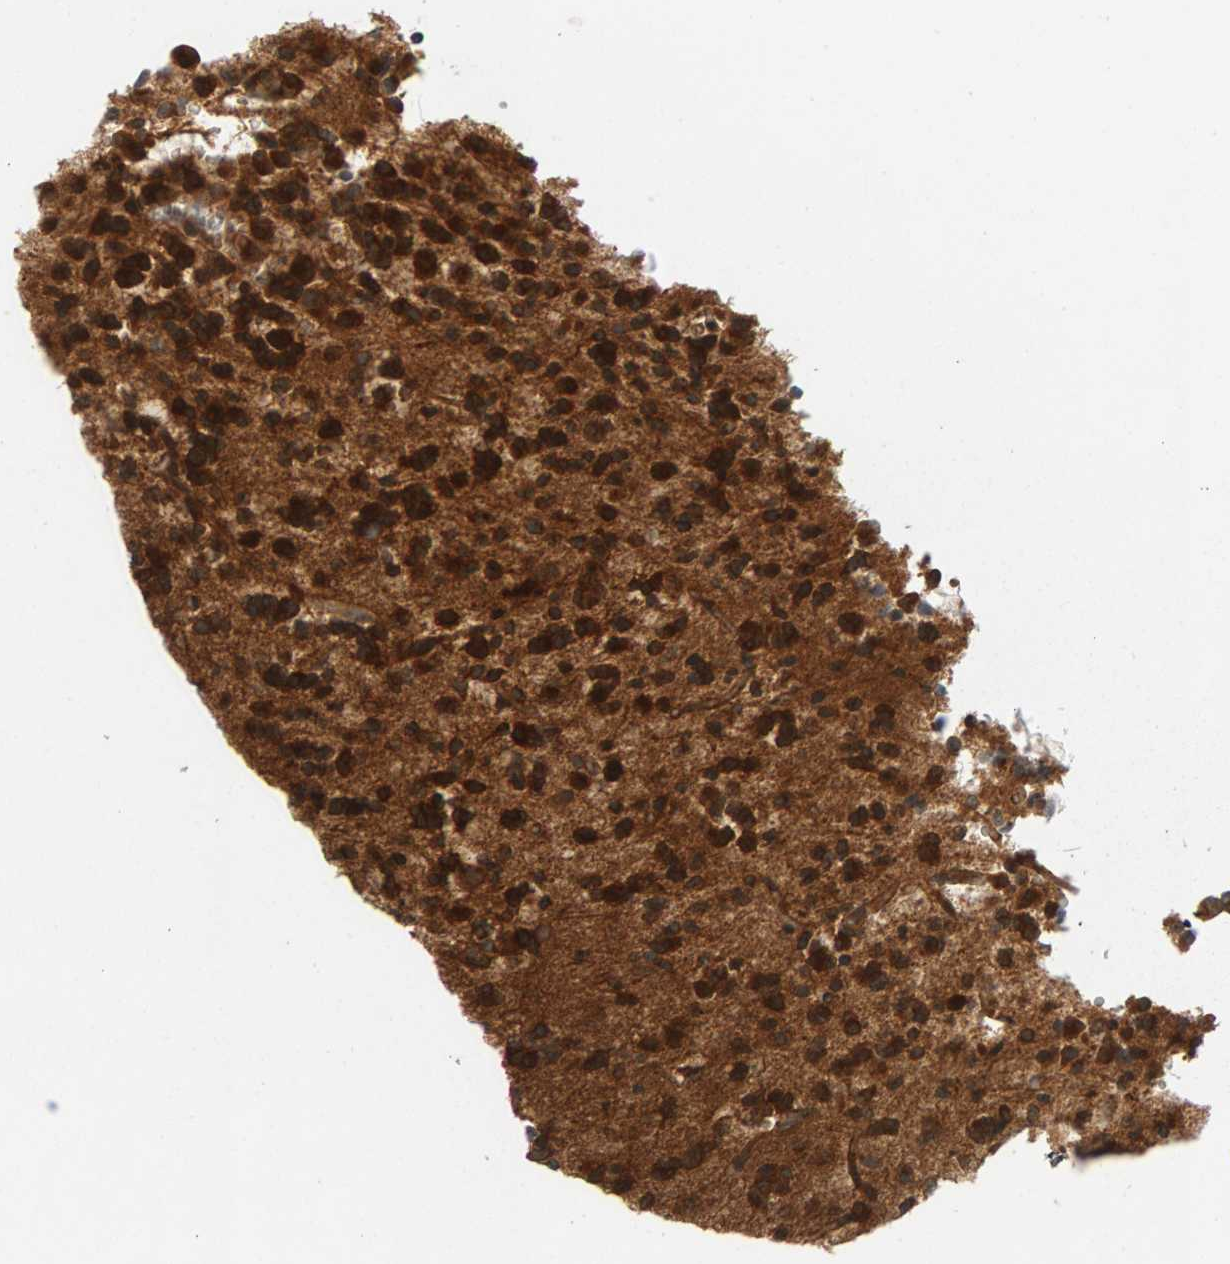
{"staining": {"intensity": "strong", "quantity": ">75%", "location": "cytoplasmic/membranous"}, "tissue": "glioma", "cell_type": "Tumor cells", "image_type": "cancer", "snomed": [{"axis": "morphology", "description": "Glioma, malignant, Low grade"}, {"axis": "topography", "description": "Brain"}], "caption": "Glioma stained with IHC demonstrates strong cytoplasmic/membranous staining in about >75% of tumor cells. (DAB (3,3'-diaminobenzidine) = brown stain, brightfield microscopy at high magnification).", "gene": "BAHCC1", "patient": {"sex": "male", "age": 38}}